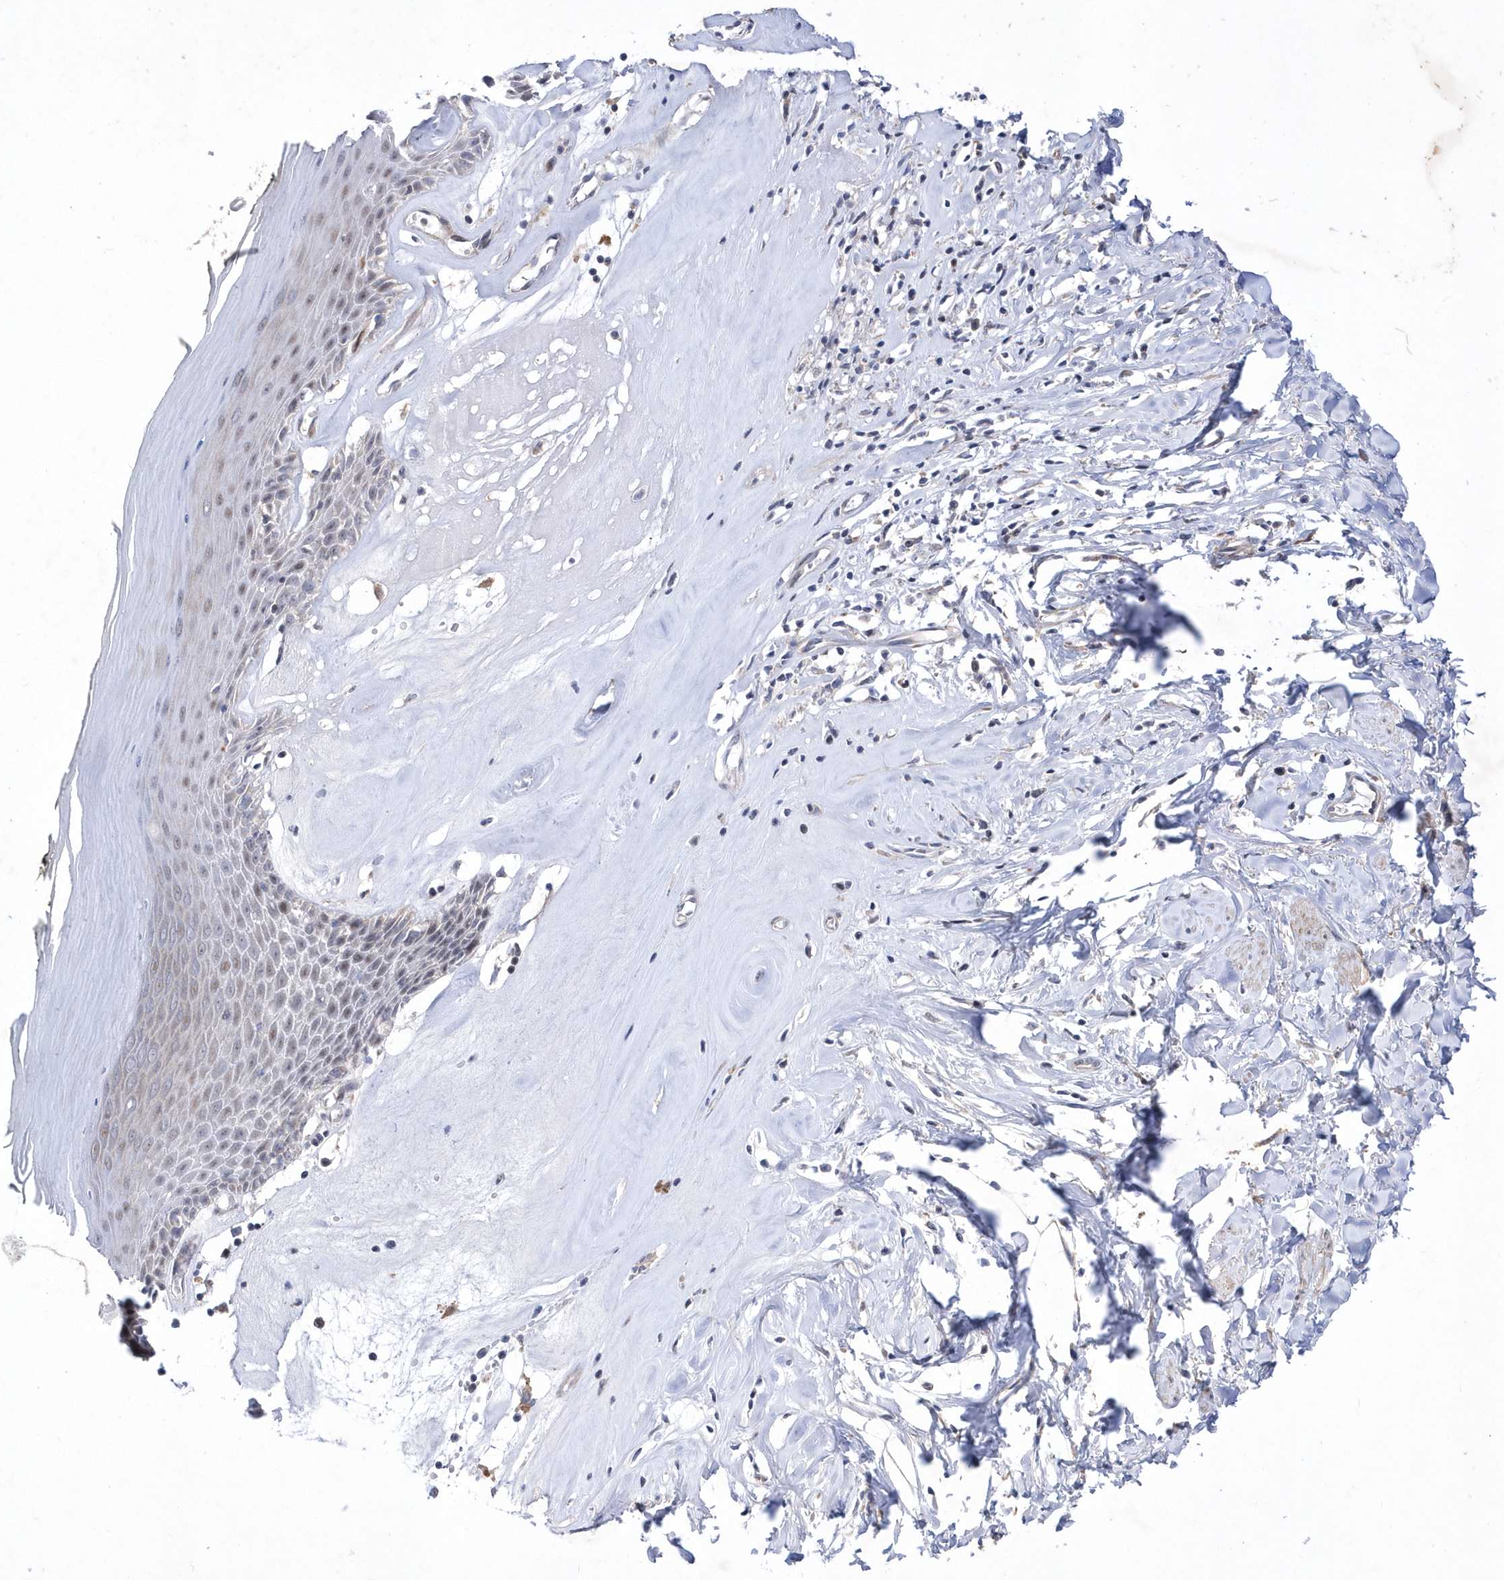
{"staining": {"intensity": "weak", "quantity": "<25%", "location": "cytoplasmic/membranous"}, "tissue": "skin", "cell_type": "Epidermal cells", "image_type": "normal", "snomed": [{"axis": "morphology", "description": "Normal tissue, NOS"}, {"axis": "morphology", "description": "Inflammation, NOS"}, {"axis": "topography", "description": "Vulva"}], "caption": "The histopathology image exhibits no staining of epidermal cells in normal skin. Nuclei are stained in blue.", "gene": "LONRF2", "patient": {"sex": "female", "age": 84}}